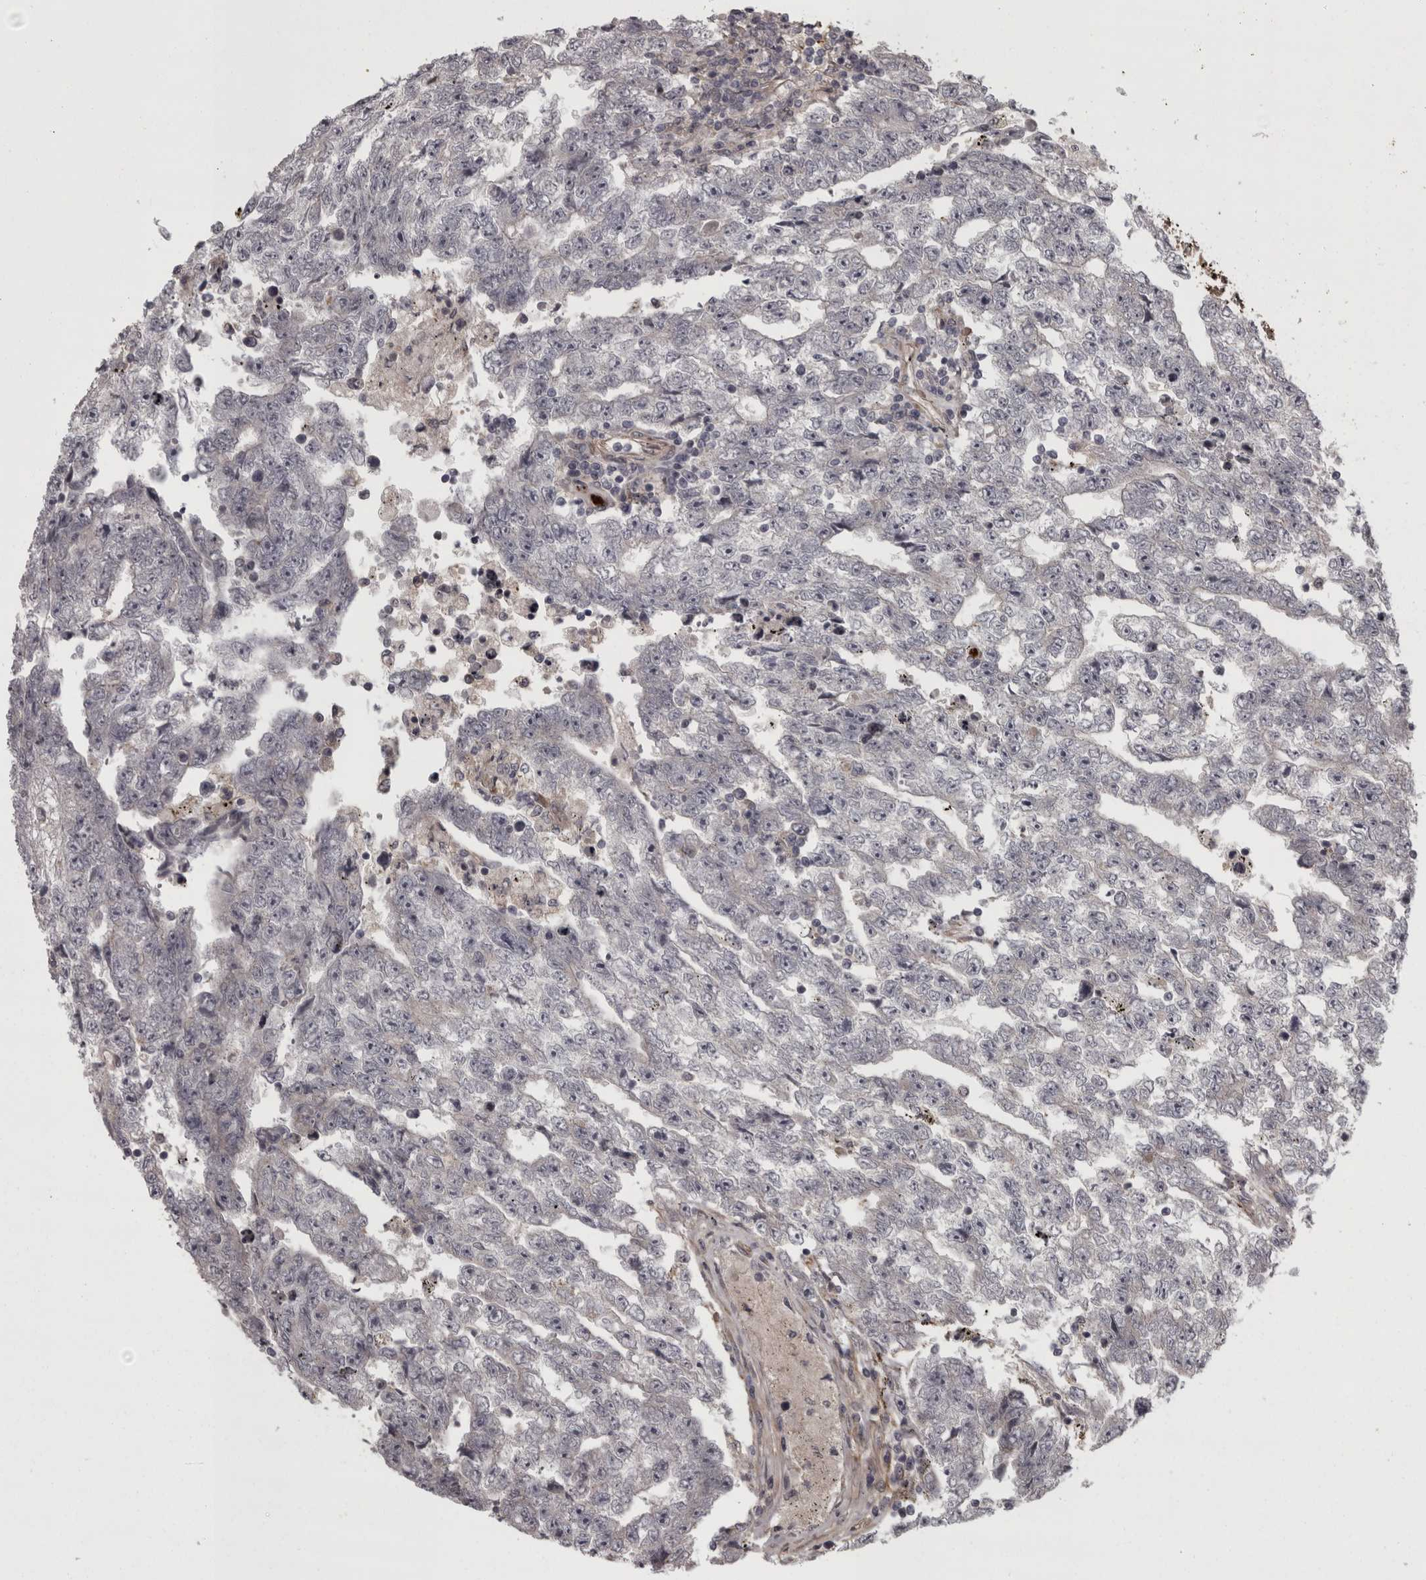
{"staining": {"intensity": "negative", "quantity": "none", "location": "none"}, "tissue": "testis cancer", "cell_type": "Tumor cells", "image_type": "cancer", "snomed": [{"axis": "morphology", "description": "Carcinoma, Embryonal, NOS"}, {"axis": "topography", "description": "Testis"}], "caption": "An IHC image of testis cancer is shown. There is no staining in tumor cells of testis cancer. (DAB IHC visualized using brightfield microscopy, high magnification).", "gene": "RSU1", "patient": {"sex": "male", "age": 25}}